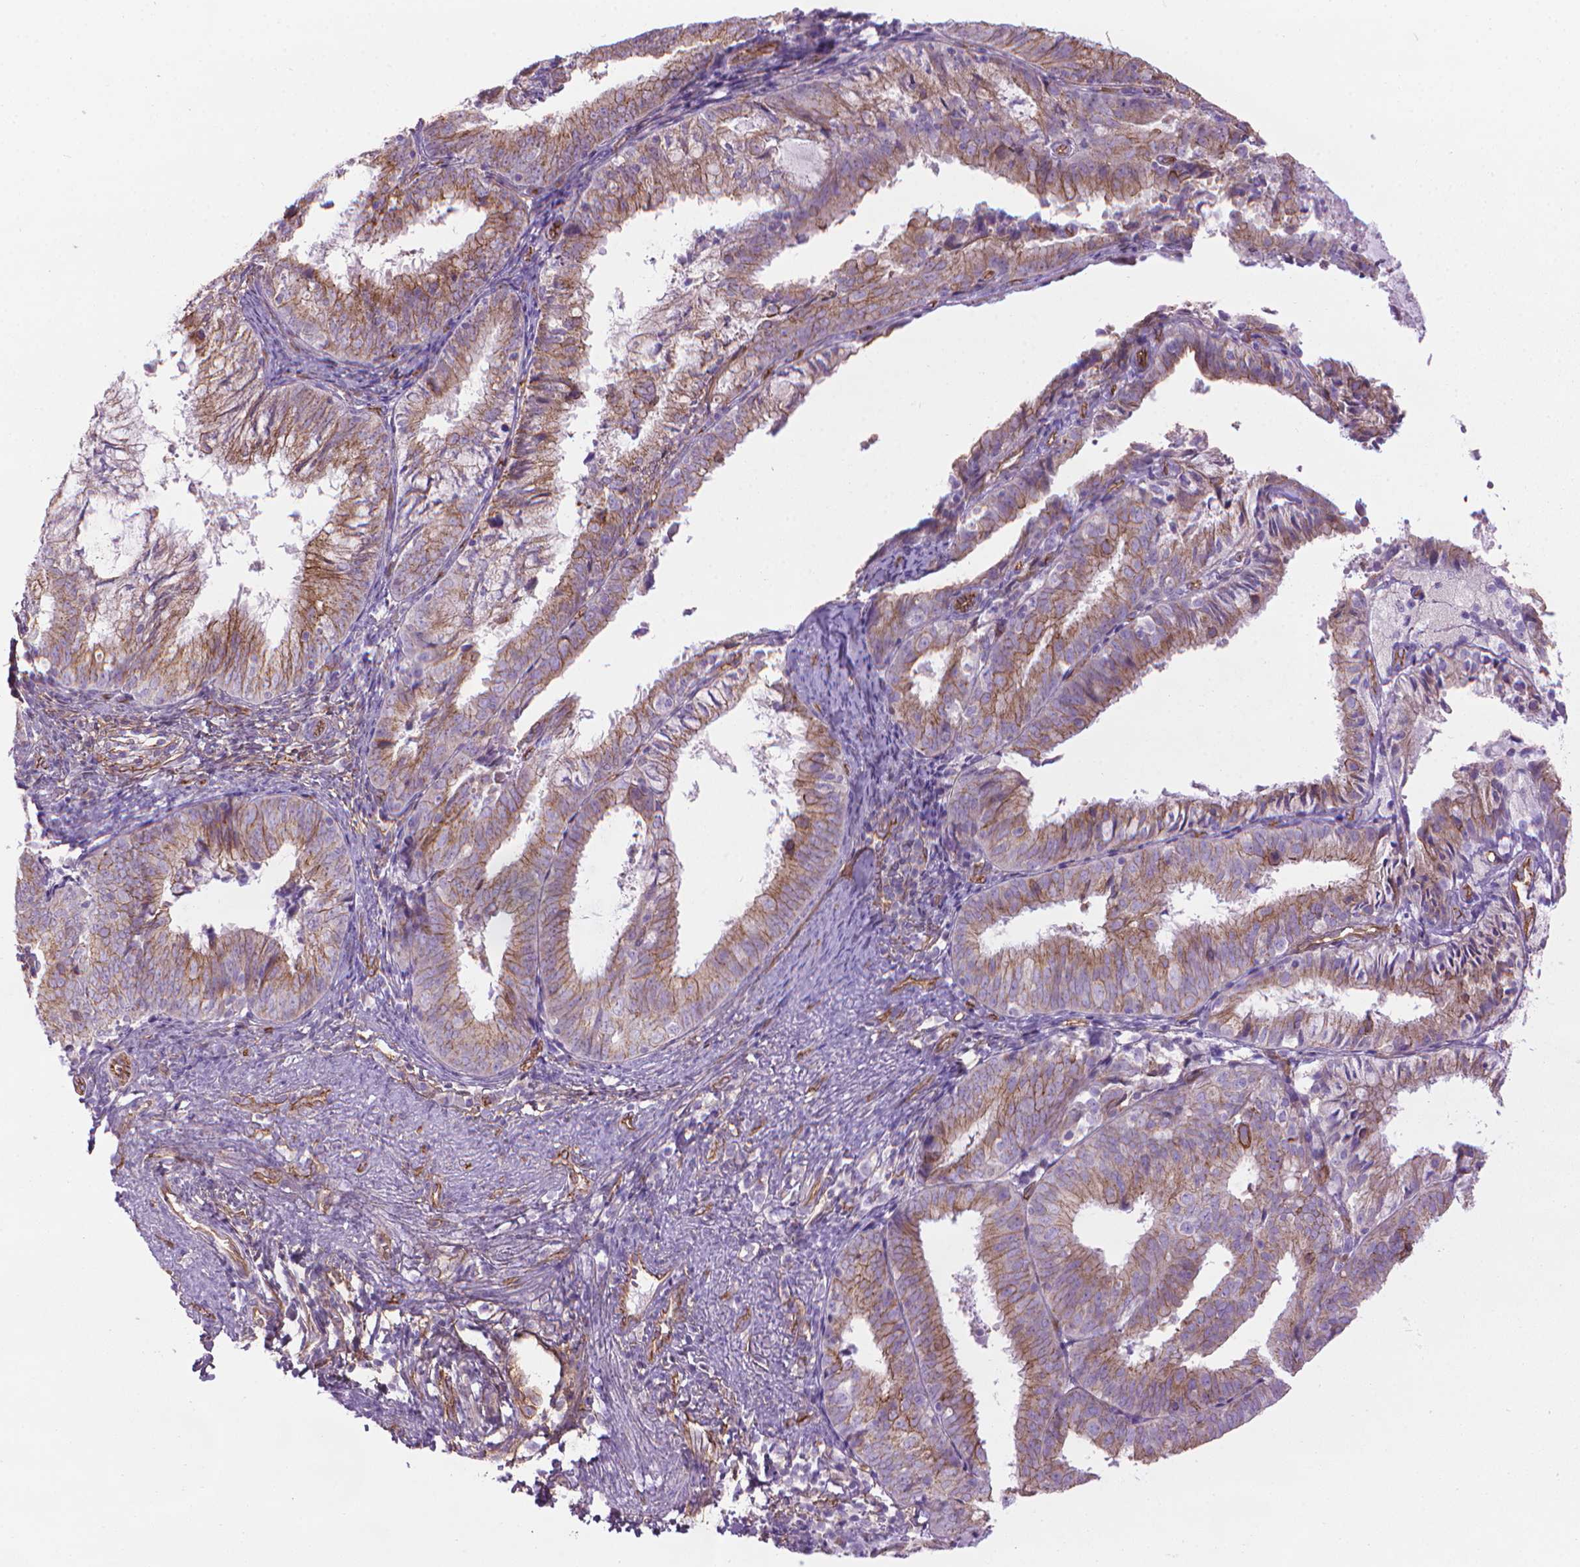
{"staining": {"intensity": "moderate", "quantity": ">75%", "location": "cytoplasmic/membranous"}, "tissue": "endometrial cancer", "cell_type": "Tumor cells", "image_type": "cancer", "snomed": [{"axis": "morphology", "description": "Adenocarcinoma, NOS"}, {"axis": "topography", "description": "Endometrium"}], "caption": "The photomicrograph displays immunohistochemical staining of adenocarcinoma (endometrial). There is moderate cytoplasmic/membranous expression is identified in approximately >75% of tumor cells. (Stains: DAB (3,3'-diaminobenzidine) in brown, nuclei in blue, Microscopy: brightfield microscopy at high magnification).", "gene": "TENT5A", "patient": {"sex": "female", "age": 57}}